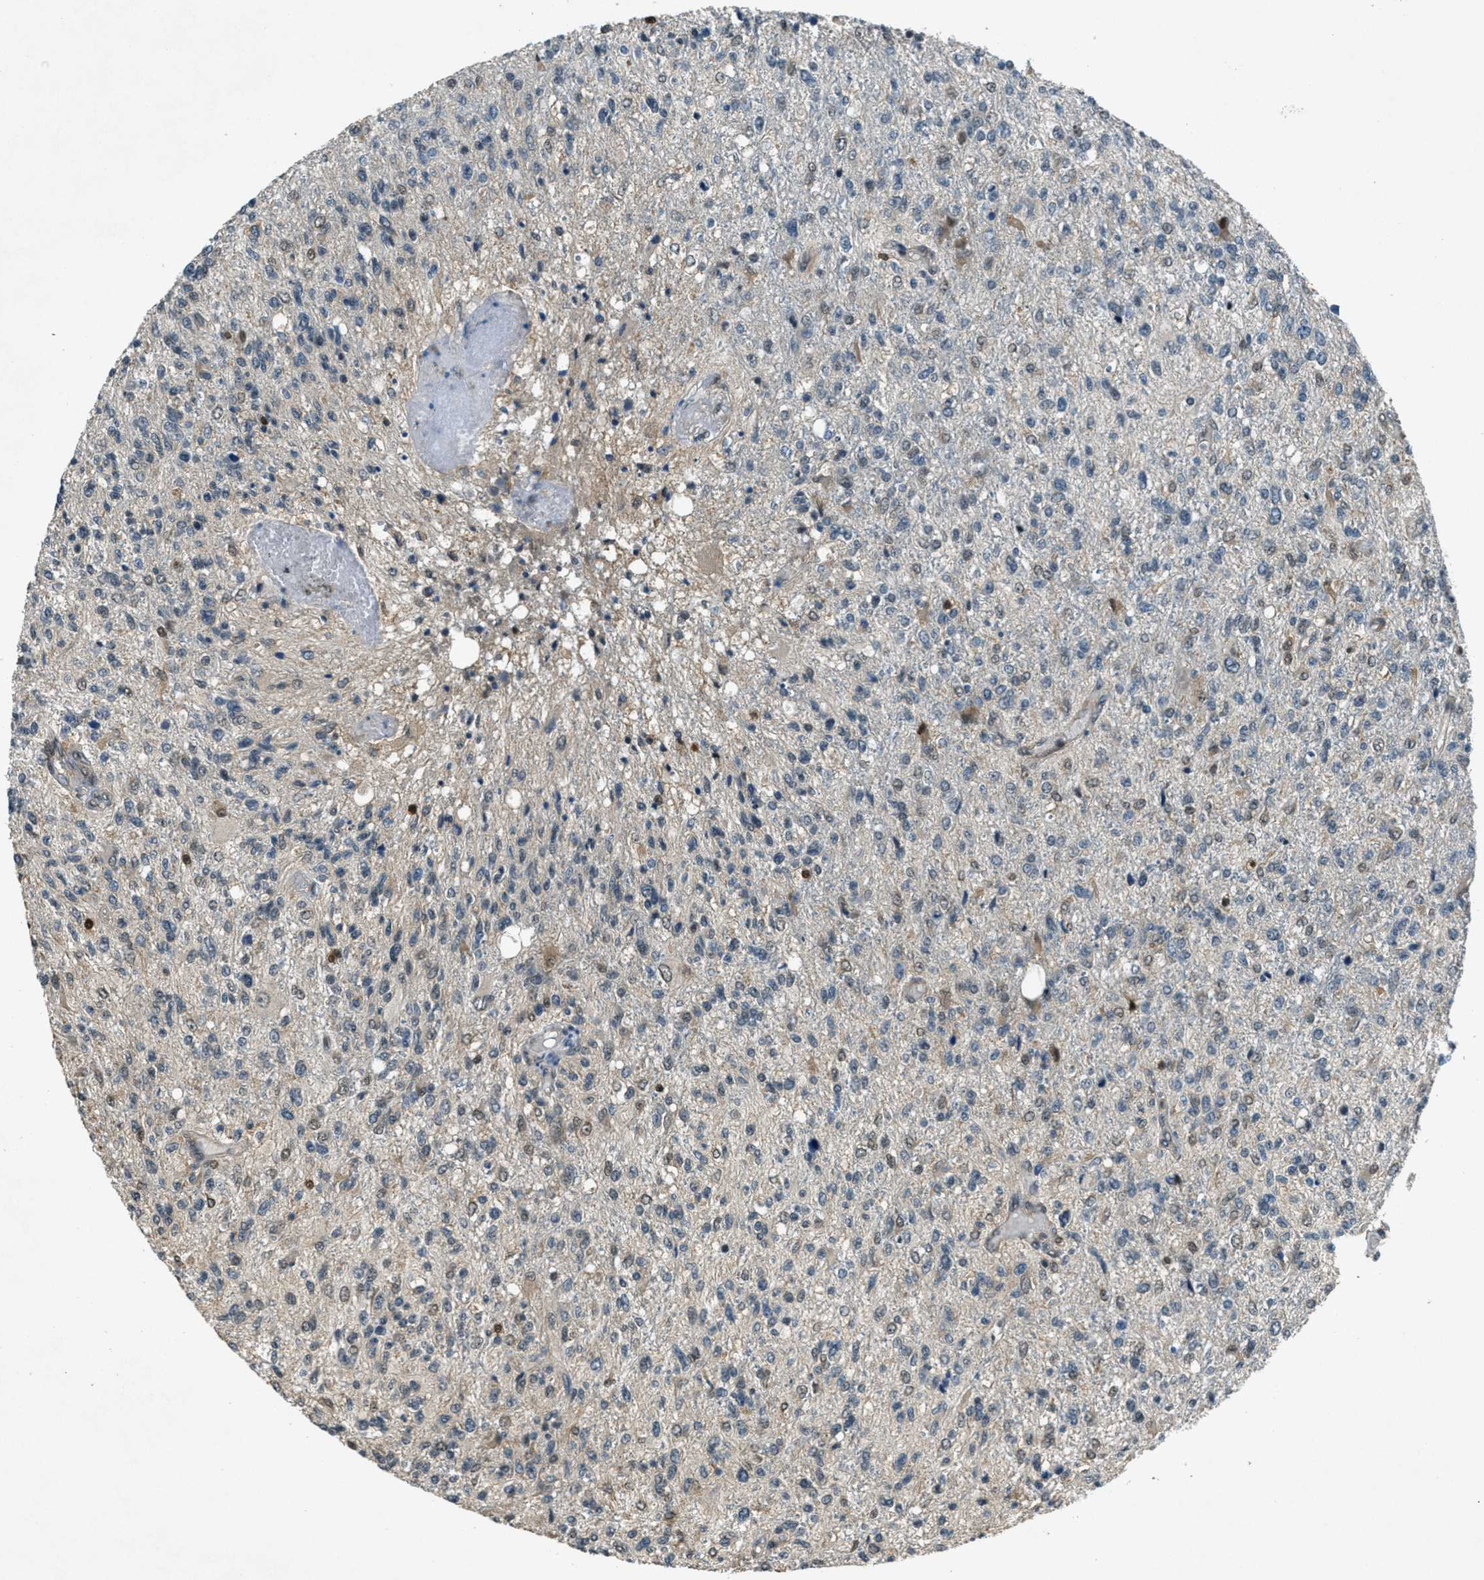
{"staining": {"intensity": "weak", "quantity": "<25%", "location": "nuclear"}, "tissue": "glioma", "cell_type": "Tumor cells", "image_type": "cancer", "snomed": [{"axis": "morphology", "description": "Glioma, malignant, High grade"}, {"axis": "topography", "description": "Cerebral cortex"}], "caption": "Tumor cells show no significant protein staining in glioma.", "gene": "DUSP6", "patient": {"sex": "male", "age": 76}}